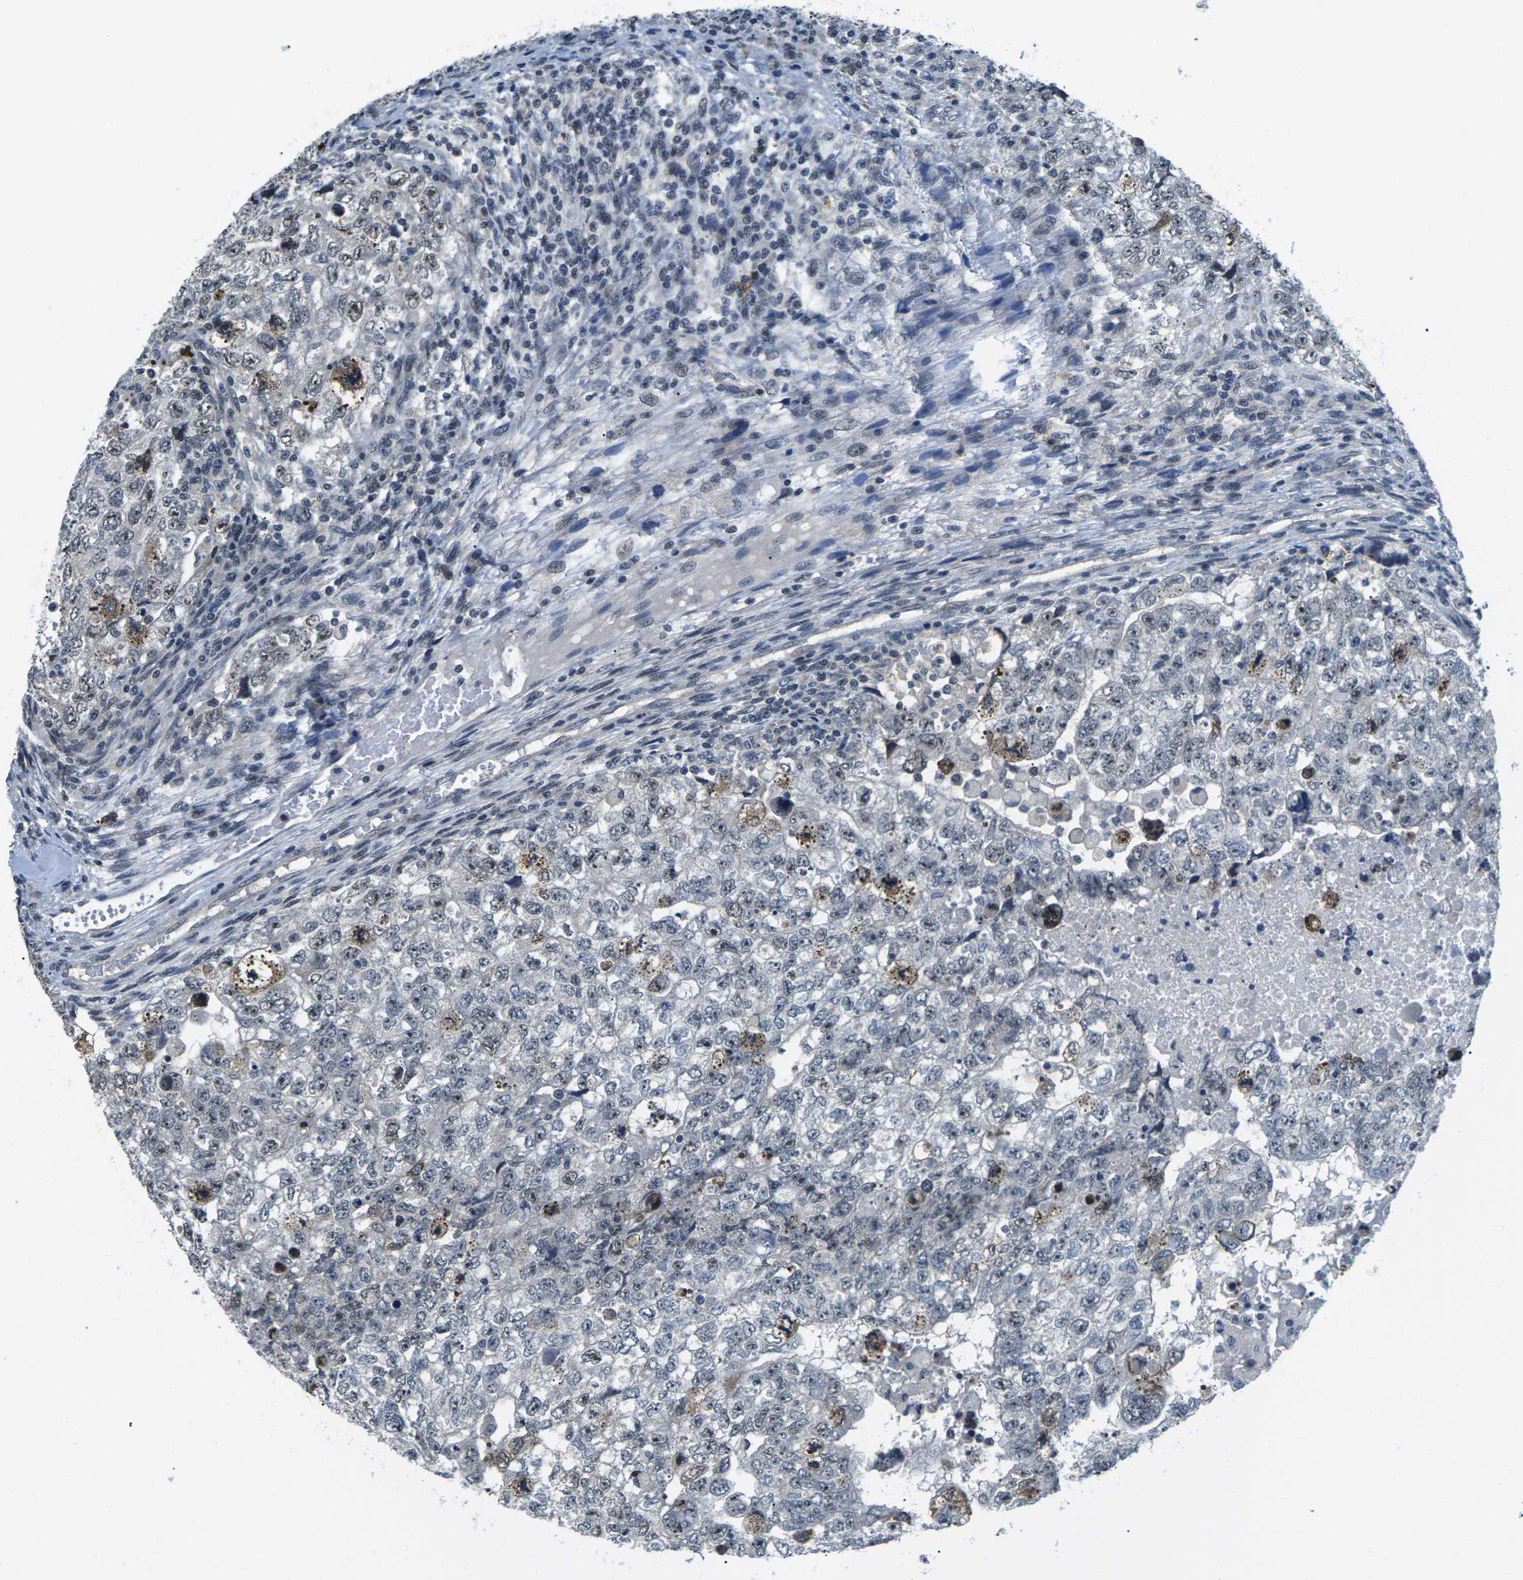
{"staining": {"intensity": "weak", "quantity": "<25%", "location": "nuclear"}, "tissue": "testis cancer", "cell_type": "Tumor cells", "image_type": "cancer", "snomed": [{"axis": "morphology", "description": "Carcinoma, Embryonal, NOS"}, {"axis": "topography", "description": "Testis"}], "caption": "This is an IHC micrograph of testis cancer. There is no staining in tumor cells.", "gene": "NSRP1", "patient": {"sex": "male", "age": 36}}